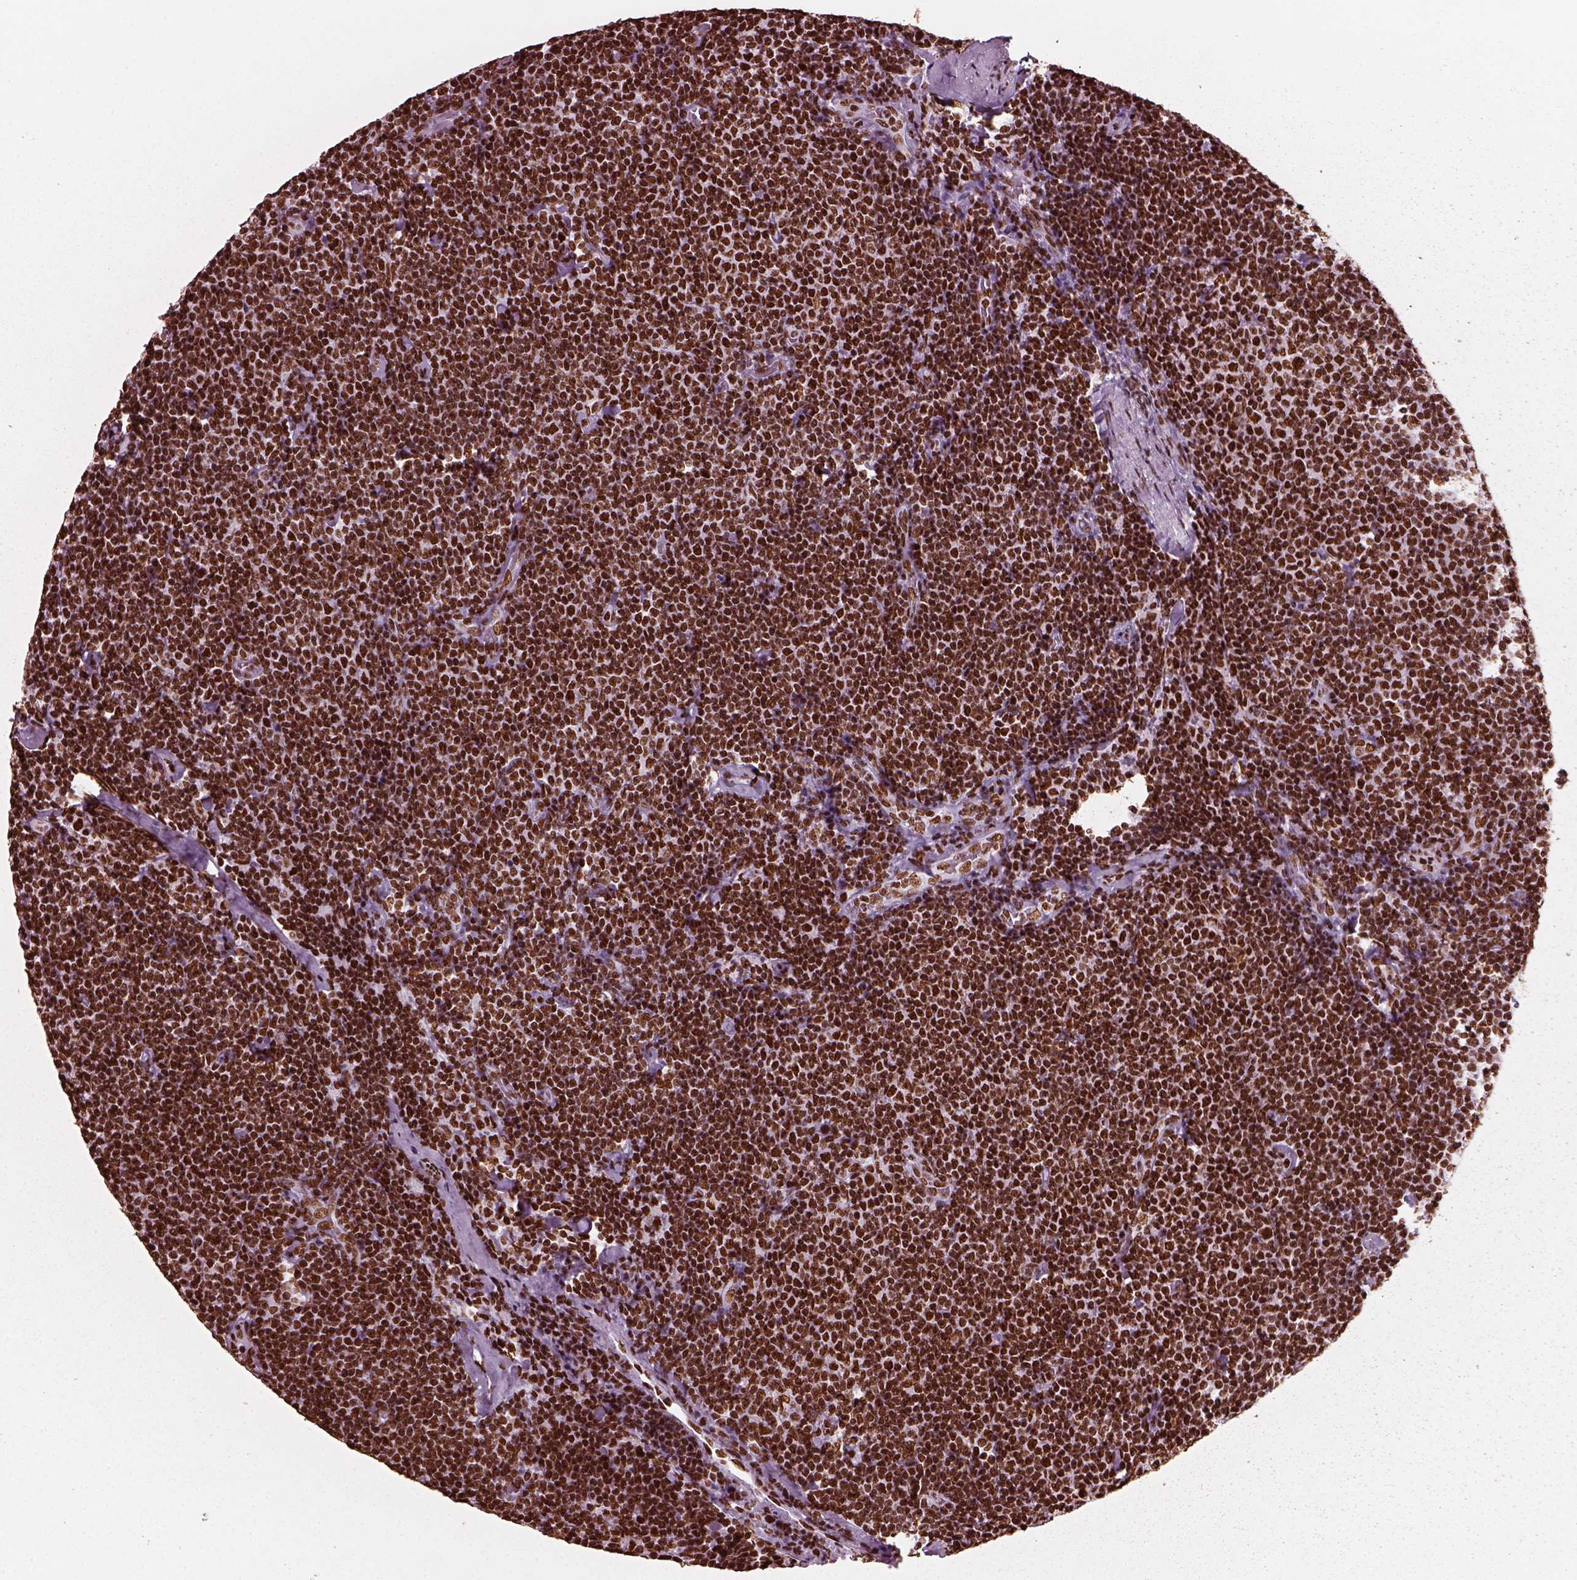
{"staining": {"intensity": "strong", "quantity": ">75%", "location": "nuclear"}, "tissue": "lymphoma", "cell_type": "Tumor cells", "image_type": "cancer", "snomed": [{"axis": "morphology", "description": "Malignant lymphoma, non-Hodgkin's type, Low grade"}, {"axis": "topography", "description": "Lymph node"}], "caption": "A brown stain highlights strong nuclear staining of a protein in human malignant lymphoma, non-Hodgkin's type (low-grade) tumor cells.", "gene": "CBFA2T3", "patient": {"sex": "male", "age": 81}}